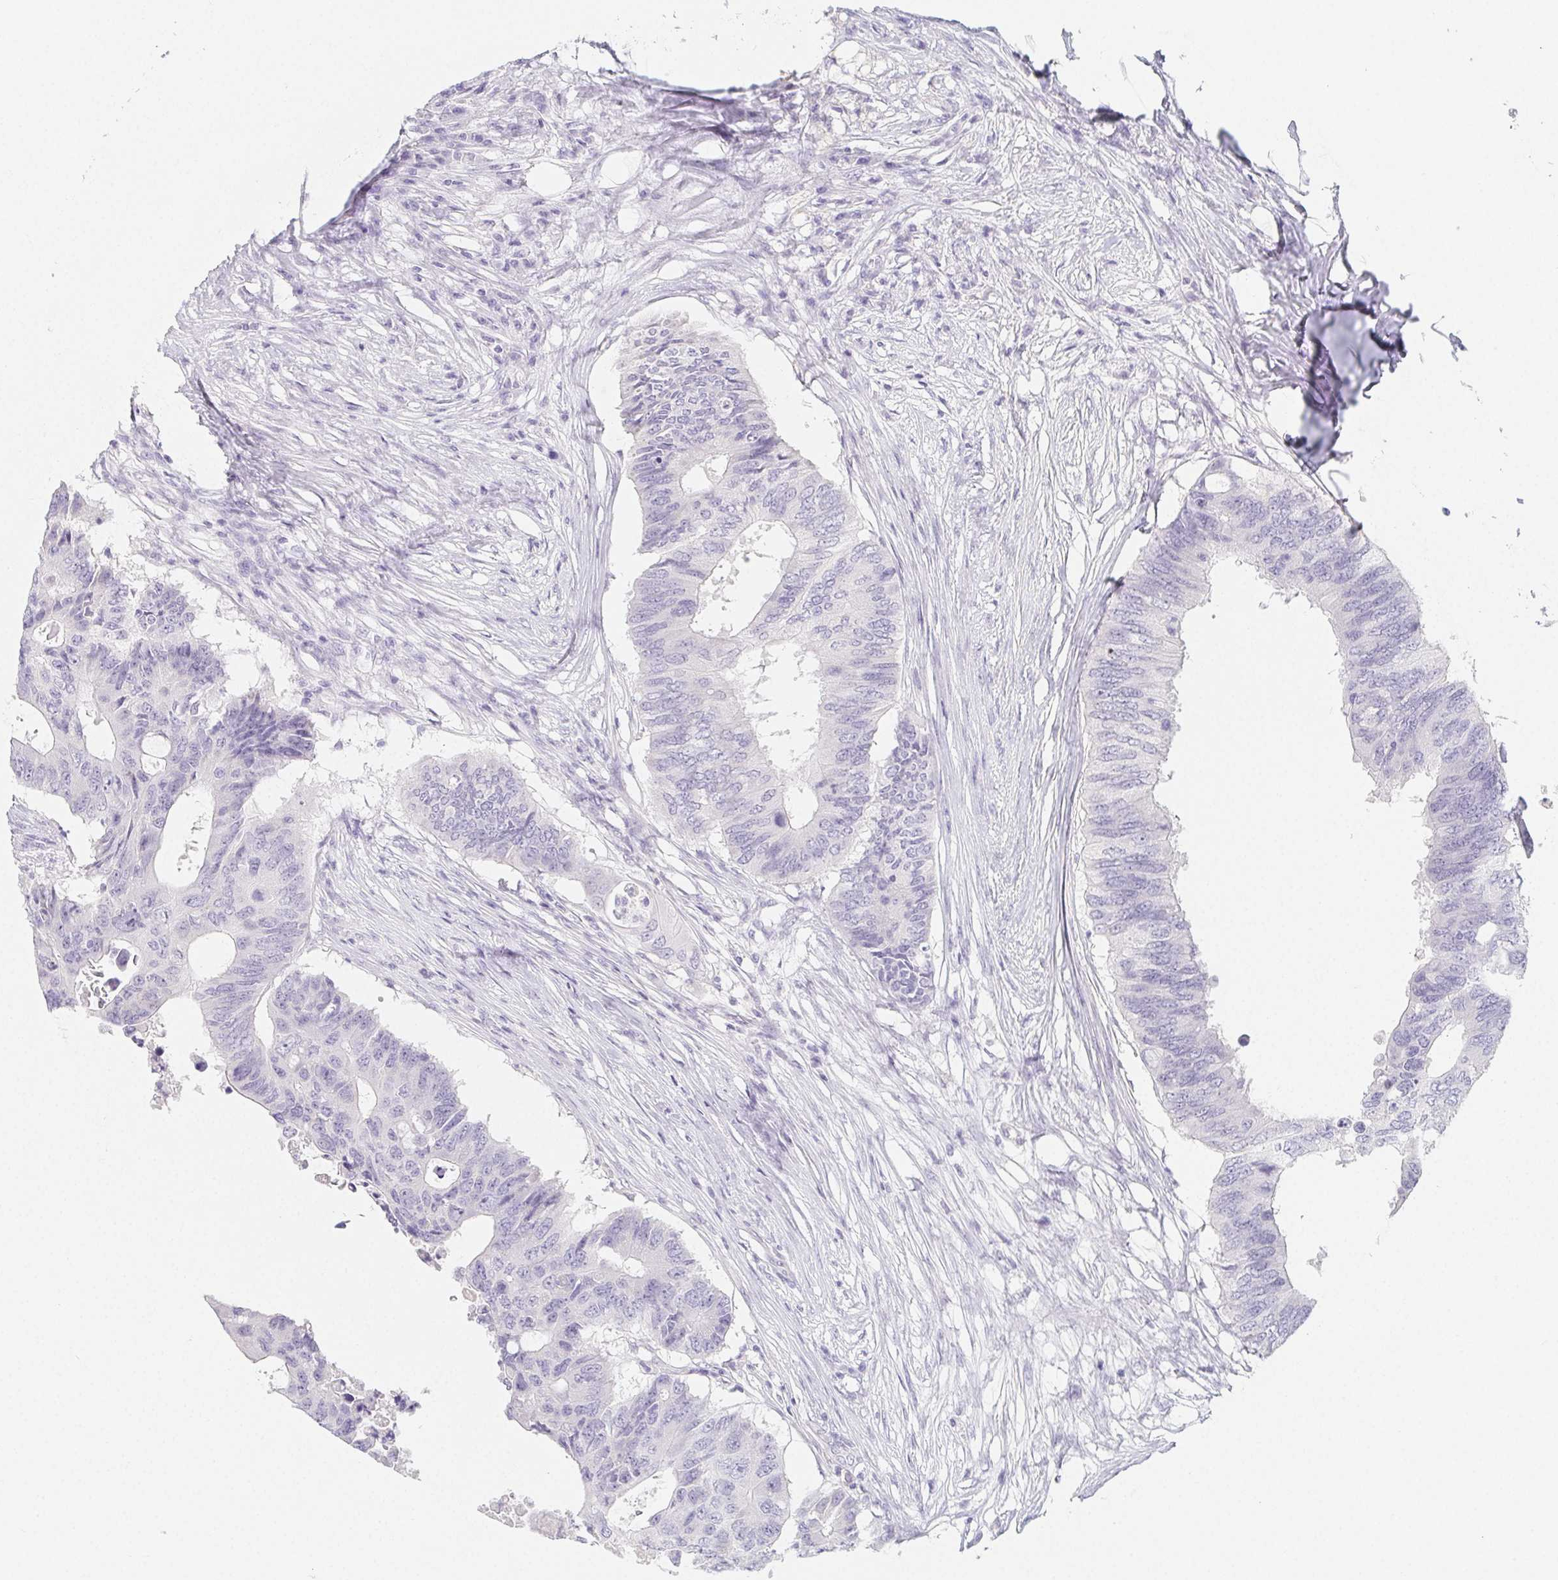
{"staining": {"intensity": "negative", "quantity": "none", "location": "none"}, "tissue": "colorectal cancer", "cell_type": "Tumor cells", "image_type": "cancer", "snomed": [{"axis": "morphology", "description": "Adenocarcinoma, NOS"}, {"axis": "topography", "description": "Colon"}], "caption": "This is an immunohistochemistry histopathology image of colorectal cancer (adenocarcinoma). There is no expression in tumor cells.", "gene": "GLIPR1L1", "patient": {"sex": "male", "age": 71}}